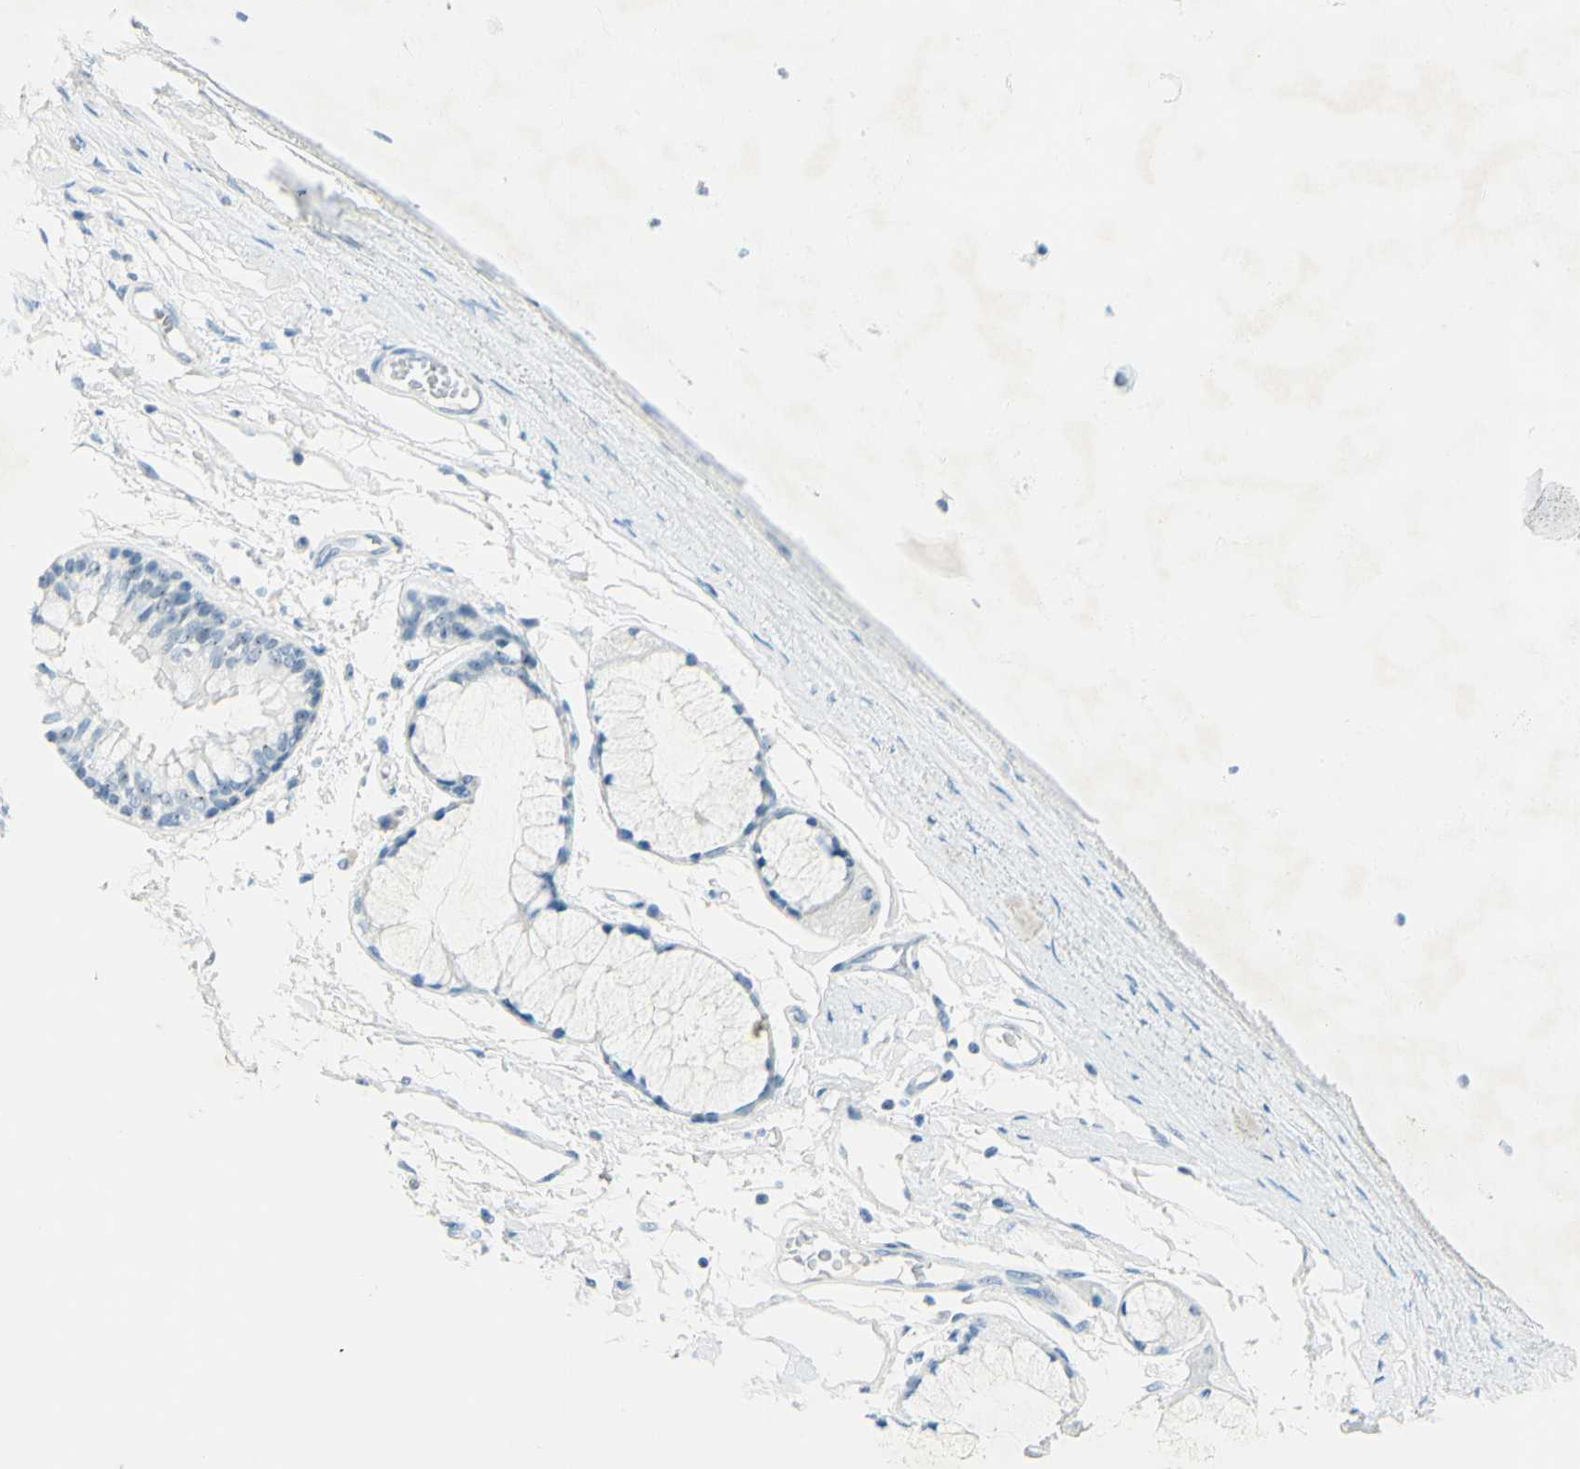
{"staining": {"intensity": "negative", "quantity": "none", "location": "none"}, "tissue": "adipose tissue", "cell_type": "Adipocytes", "image_type": "normal", "snomed": [{"axis": "morphology", "description": "Normal tissue, NOS"}, {"axis": "topography", "description": "Bronchus"}], "caption": "Immunohistochemistry (IHC) of benign adipose tissue reveals no positivity in adipocytes. Nuclei are stained in blue.", "gene": "FMR1NB", "patient": {"sex": "female", "age": 73}}